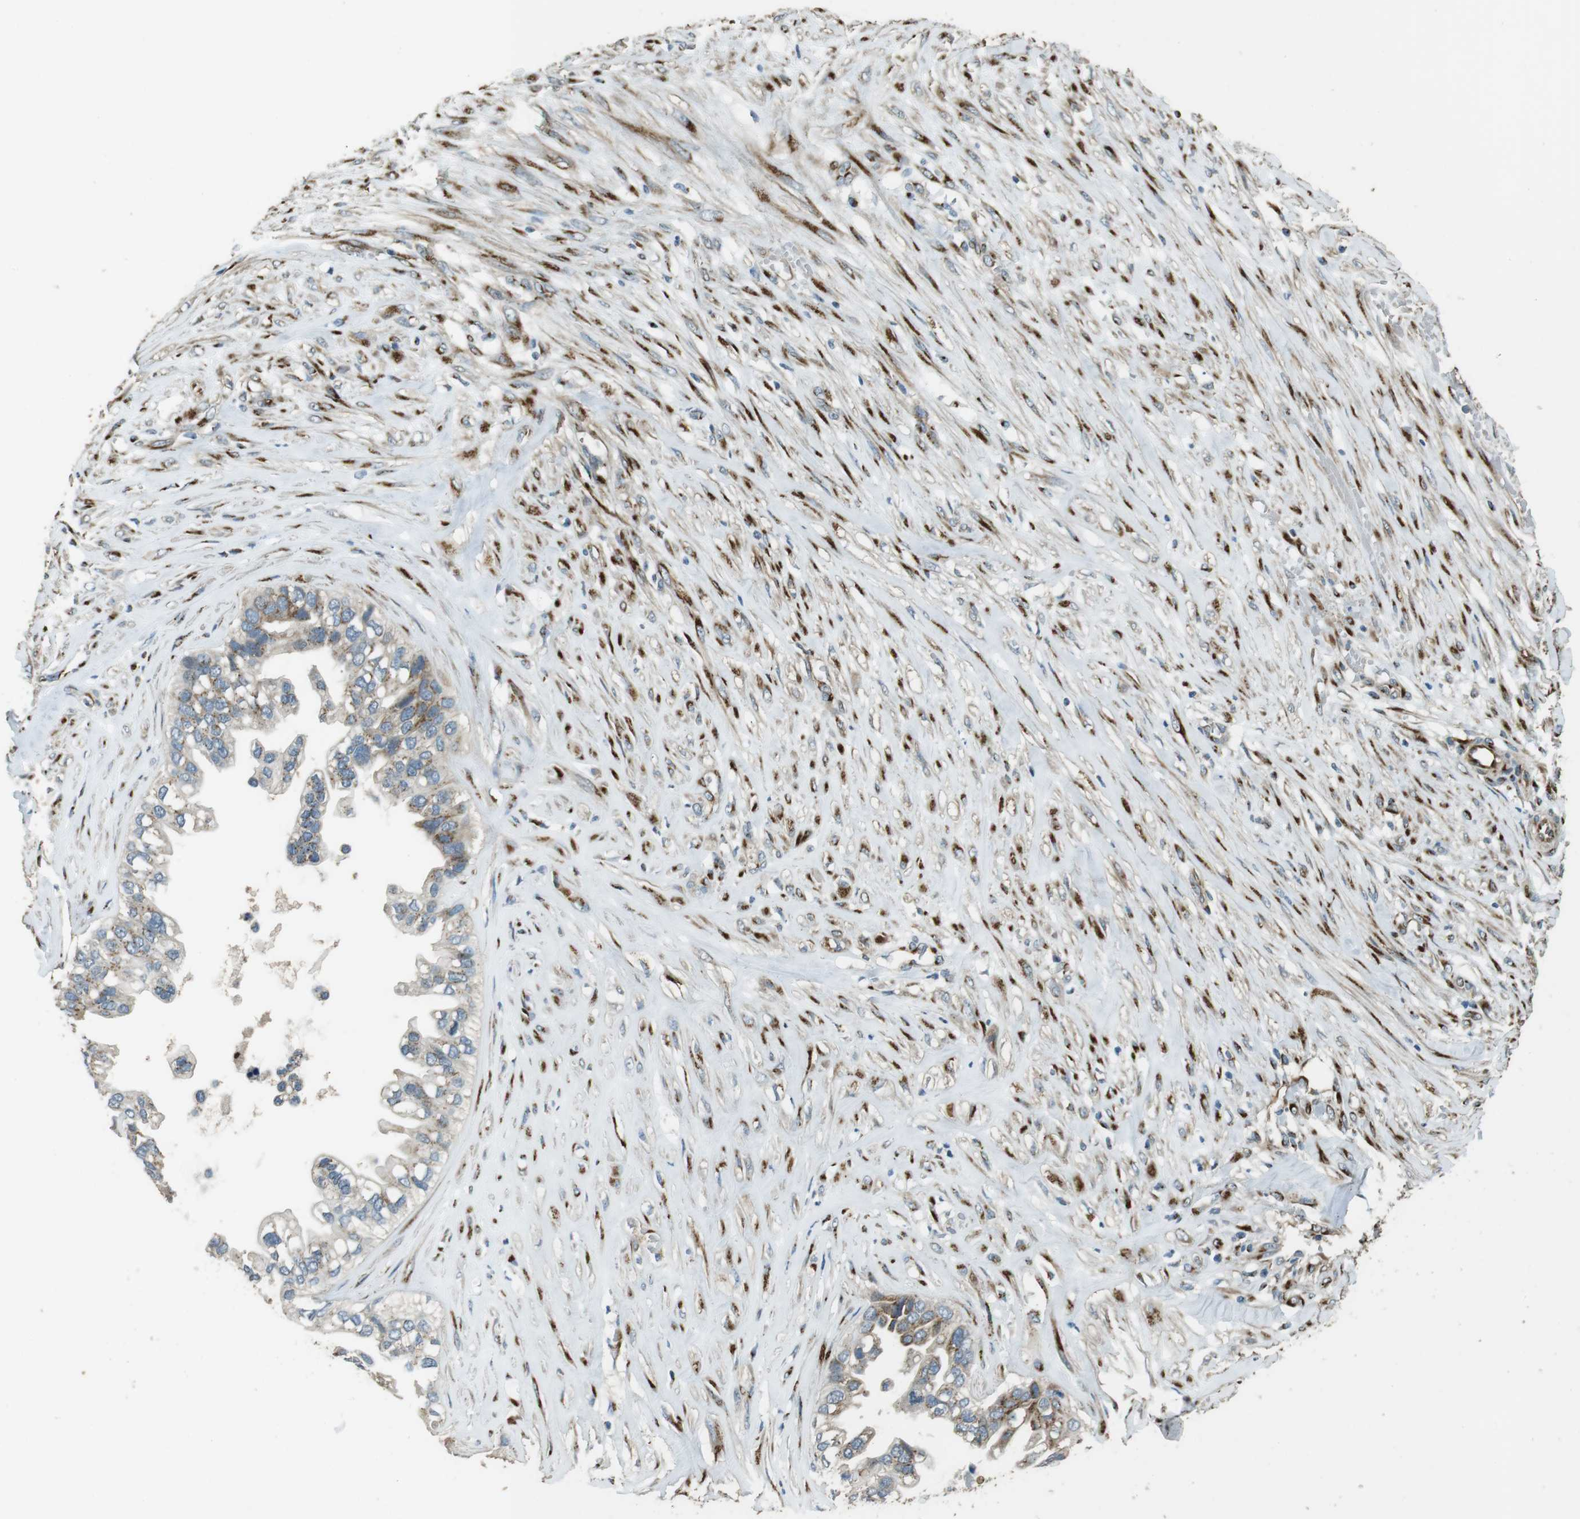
{"staining": {"intensity": "moderate", "quantity": "25%-75%", "location": "cytoplasmic/membranous"}, "tissue": "ovarian cancer", "cell_type": "Tumor cells", "image_type": "cancer", "snomed": [{"axis": "morphology", "description": "Cystadenocarcinoma, mucinous, NOS"}, {"axis": "topography", "description": "Ovary"}], "caption": "Immunohistochemistry staining of mucinous cystadenocarcinoma (ovarian), which demonstrates medium levels of moderate cytoplasmic/membranous positivity in about 25%-75% of tumor cells indicating moderate cytoplasmic/membranous protein positivity. The staining was performed using DAB (3,3'-diaminobenzidine) (brown) for protein detection and nuclei were counterstained in hematoxylin (blue).", "gene": "TMEM115", "patient": {"sex": "female", "age": 80}}